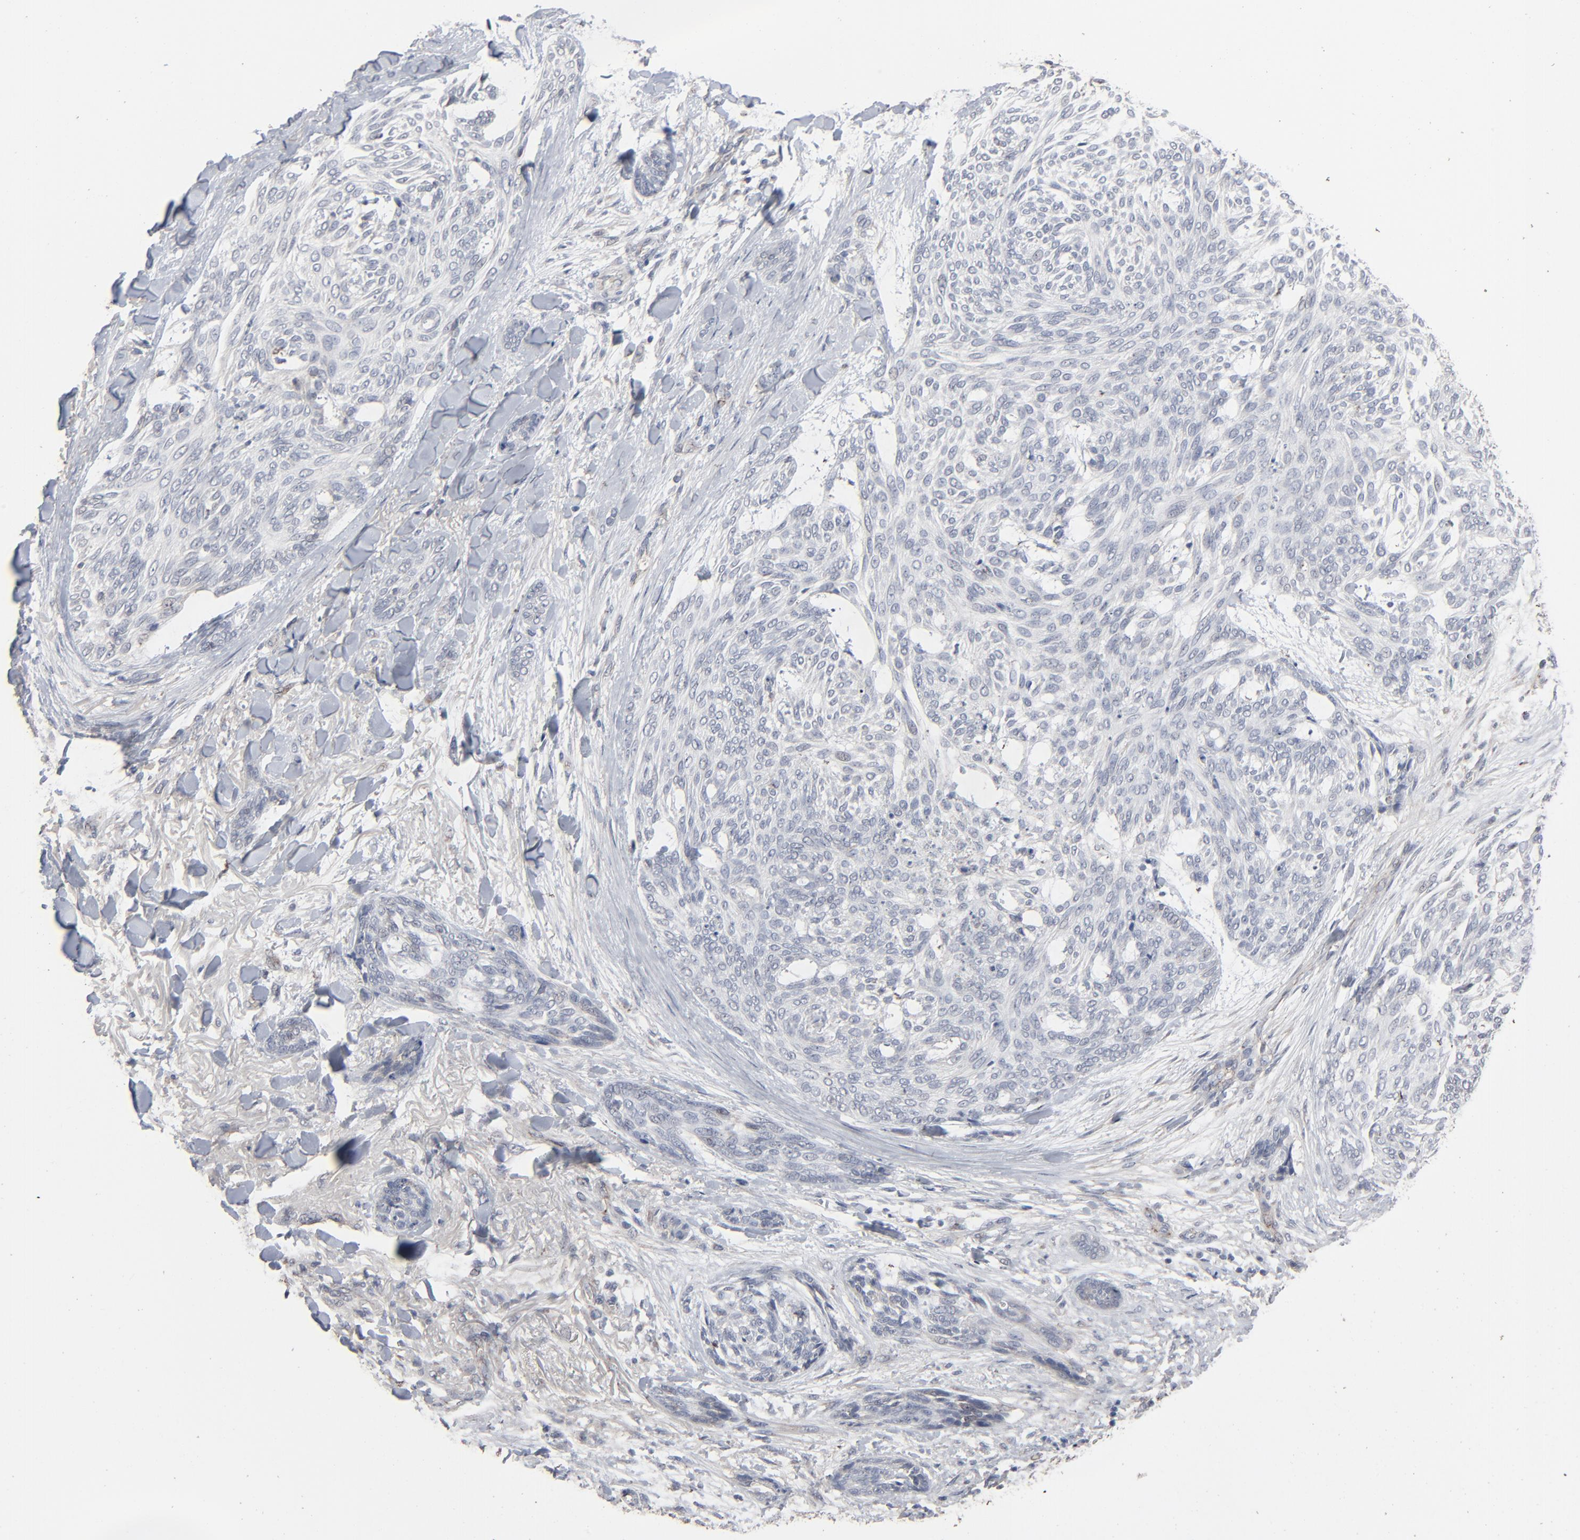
{"staining": {"intensity": "negative", "quantity": "none", "location": "none"}, "tissue": "skin cancer", "cell_type": "Tumor cells", "image_type": "cancer", "snomed": [{"axis": "morphology", "description": "Normal tissue, NOS"}, {"axis": "morphology", "description": "Basal cell carcinoma"}, {"axis": "topography", "description": "Skin"}], "caption": "Immunohistochemical staining of human skin basal cell carcinoma demonstrates no significant positivity in tumor cells.", "gene": "JAM3", "patient": {"sex": "female", "age": 71}}